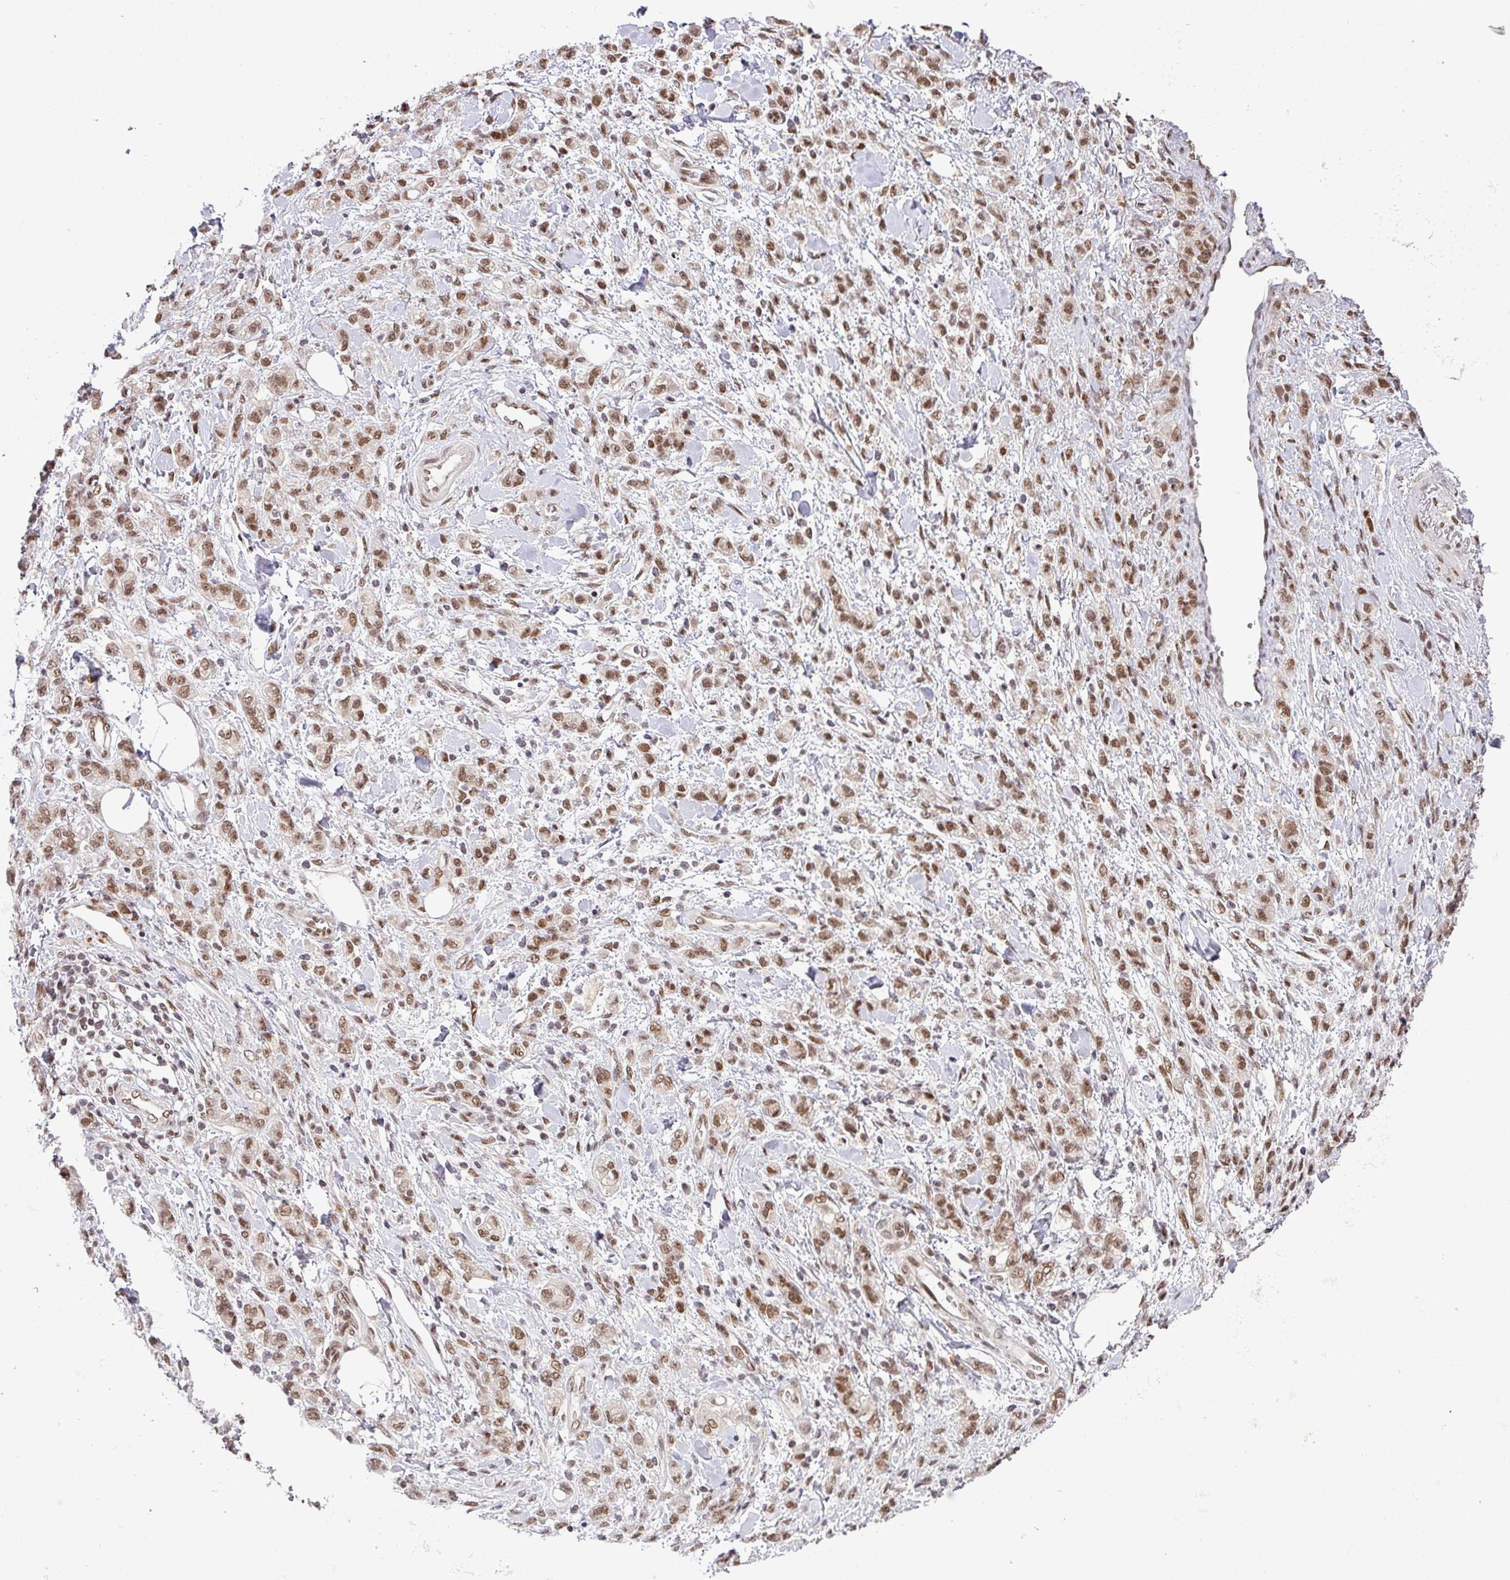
{"staining": {"intensity": "moderate", "quantity": ">75%", "location": "cytoplasmic/membranous,nuclear"}, "tissue": "stomach cancer", "cell_type": "Tumor cells", "image_type": "cancer", "snomed": [{"axis": "morphology", "description": "Adenocarcinoma, NOS"}, {"axis": "topography", "description": "Stomach"}], "caption": "This photomicrograph reveals immunohistochemistry staining of stomach adenocarcinoma, with medium moderate cytoplasmic/membranous and nuclear expression in about >75% of tumor cells.", "gene": "SRSF2", "patient": {"sex": "male", "age": 77}}